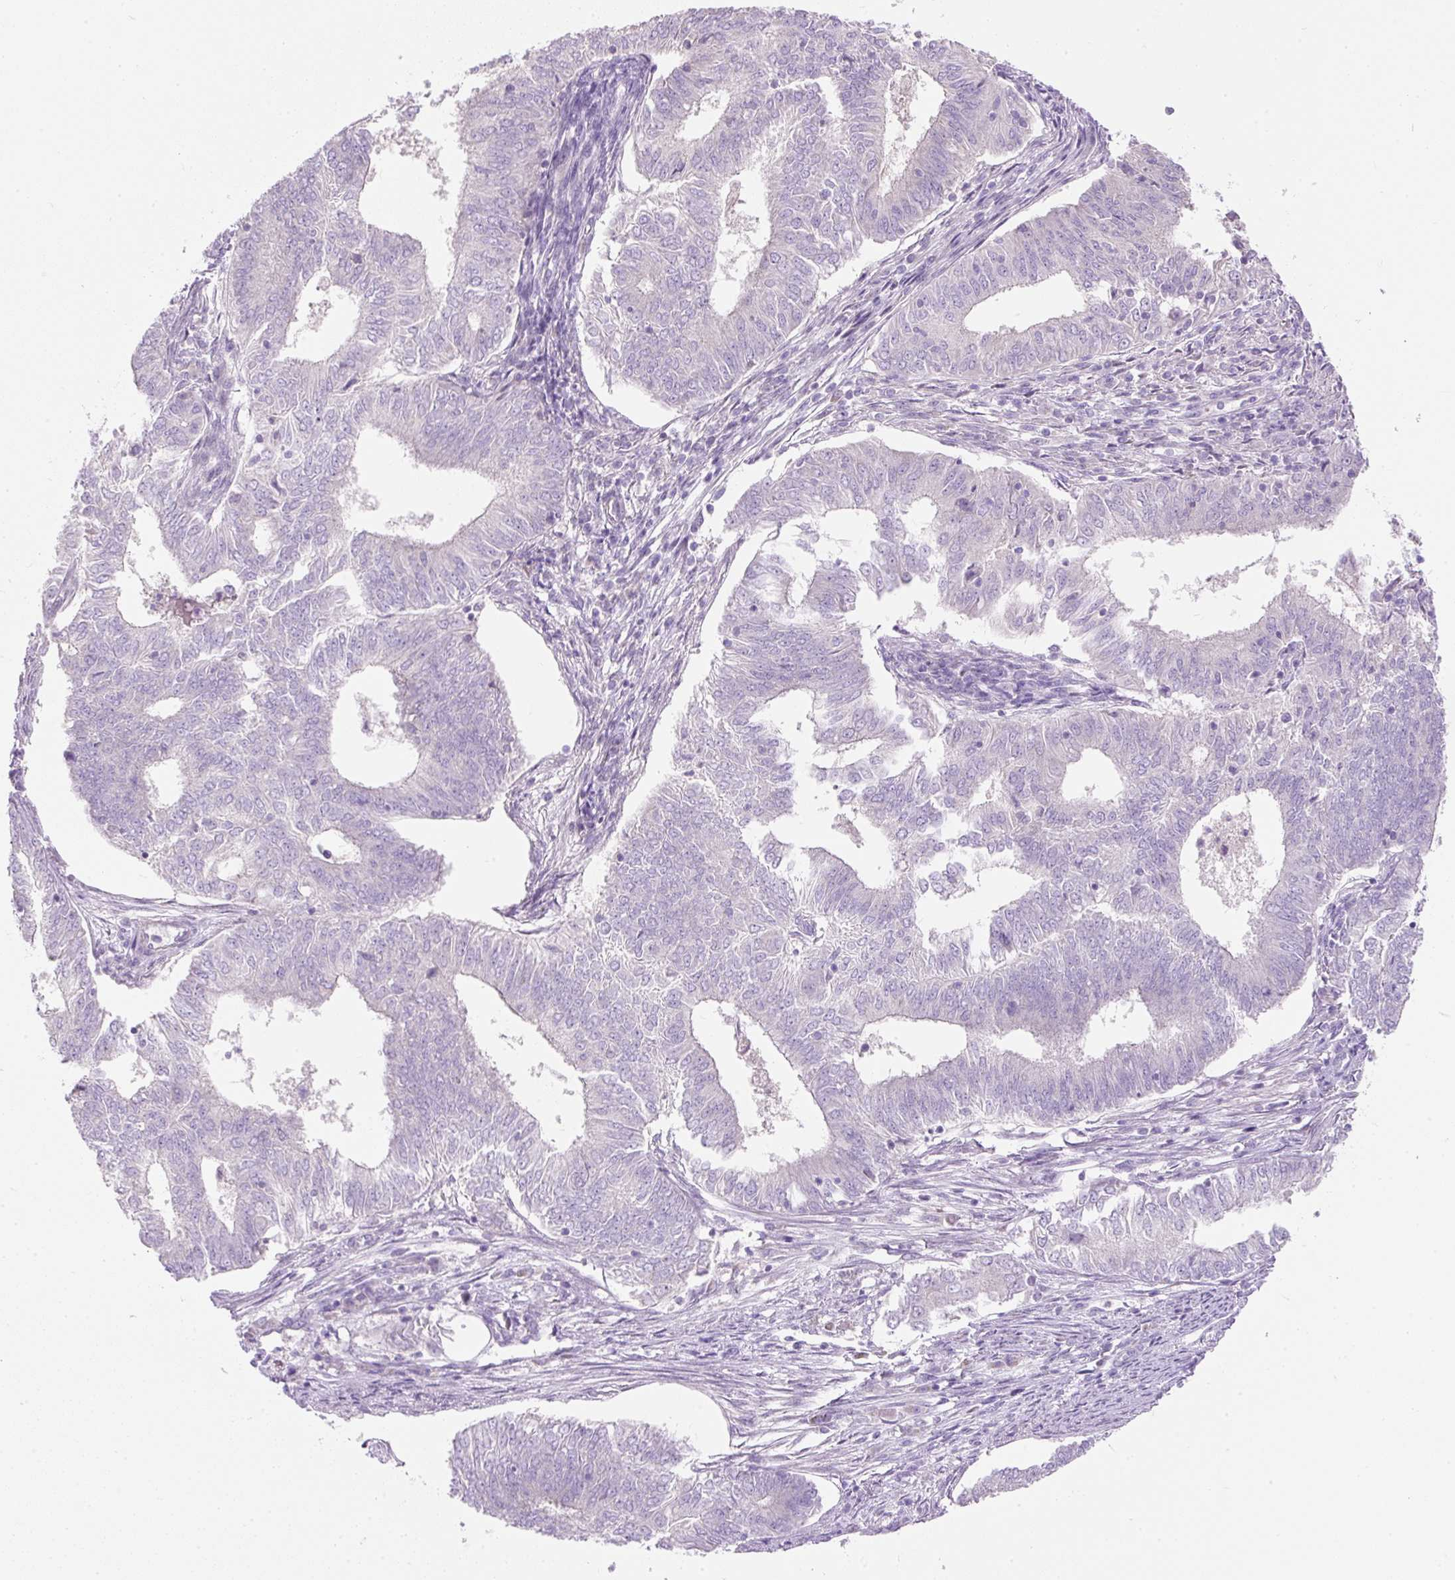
{"staining": {"intensity": "negative", "quantity": "none", "location": "none"}, "tissue": "endometrial cancer", "cell_type": "Tumor cells", "image_type": "cancer", "snomed": [{"axis": "morphology", "description": "Adenocarcinoma, NOS"}, {"axis": "topography", "description": "Endometrium"}], "caption": "High power microscopy image of an immunohistochemistry image of endometrial adenocarcinoma, revealing no significant positivity in tumor cells. (Stains: DAB IHC with hematoxylin counter stain, Microscopy: brightfield microscopy at high magnification).", "gene": "SUSD5", "patient": {"sex": "female", "age": 62}}